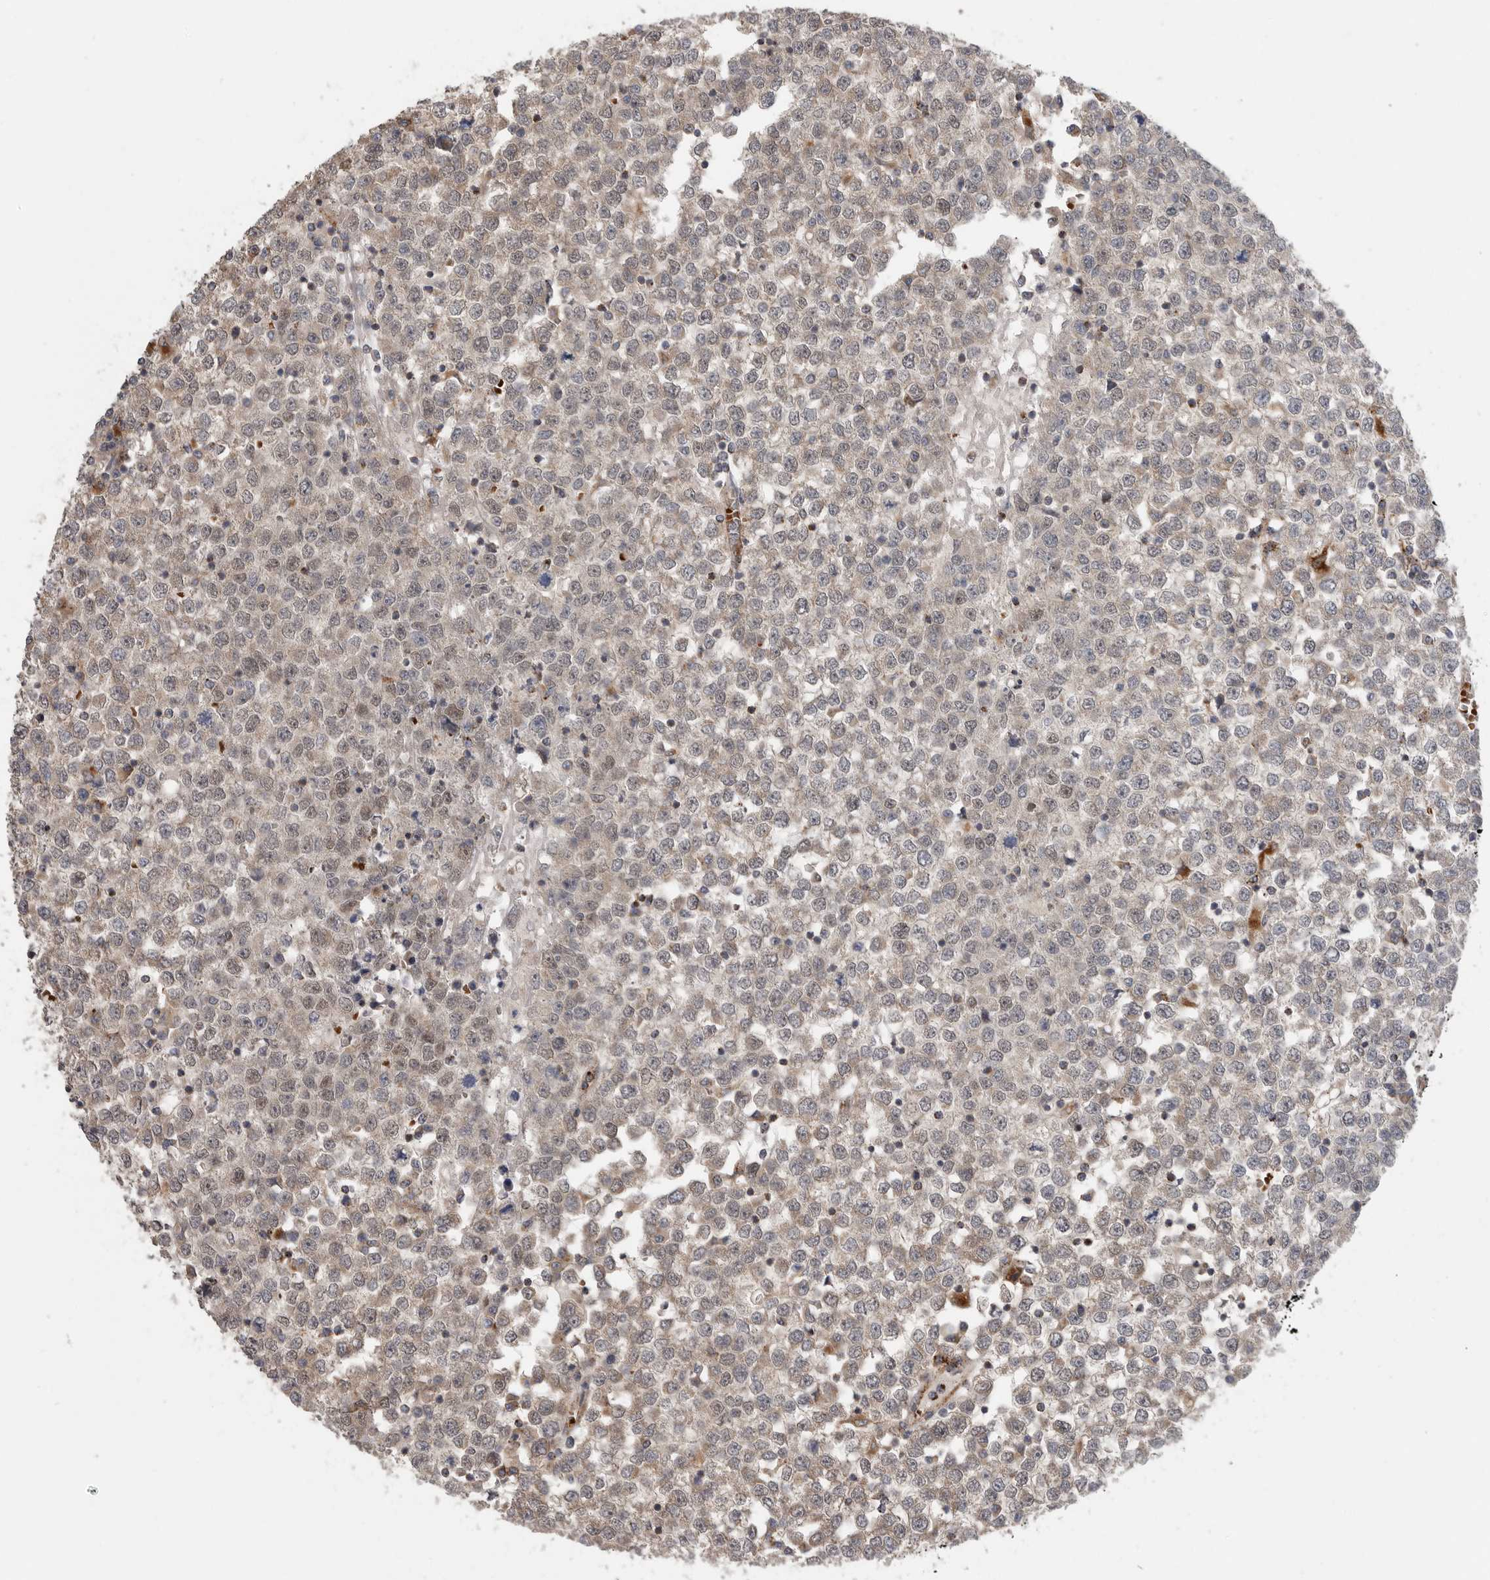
{"staining": {"intensity": "weak", "quantity": "25%-75%", "location": "cytoplasmic/membranous"}, "tissue": "testis cancer", "cell_type": "Tumor cells", "image_type": "cancer", "snomed": [{"axis": "morphology", "description": "Seminoma, NOS"}, {"axis": "topography", "description": "Testis"}], "caption": "This micrograph reveals IHC staining of human testis cancer, with low weak cytoplasmic/membranous staining in about 25%-75% of tumor cells.", "gene": "GALNS", "patient": {"sex": "male", "age": 65}}